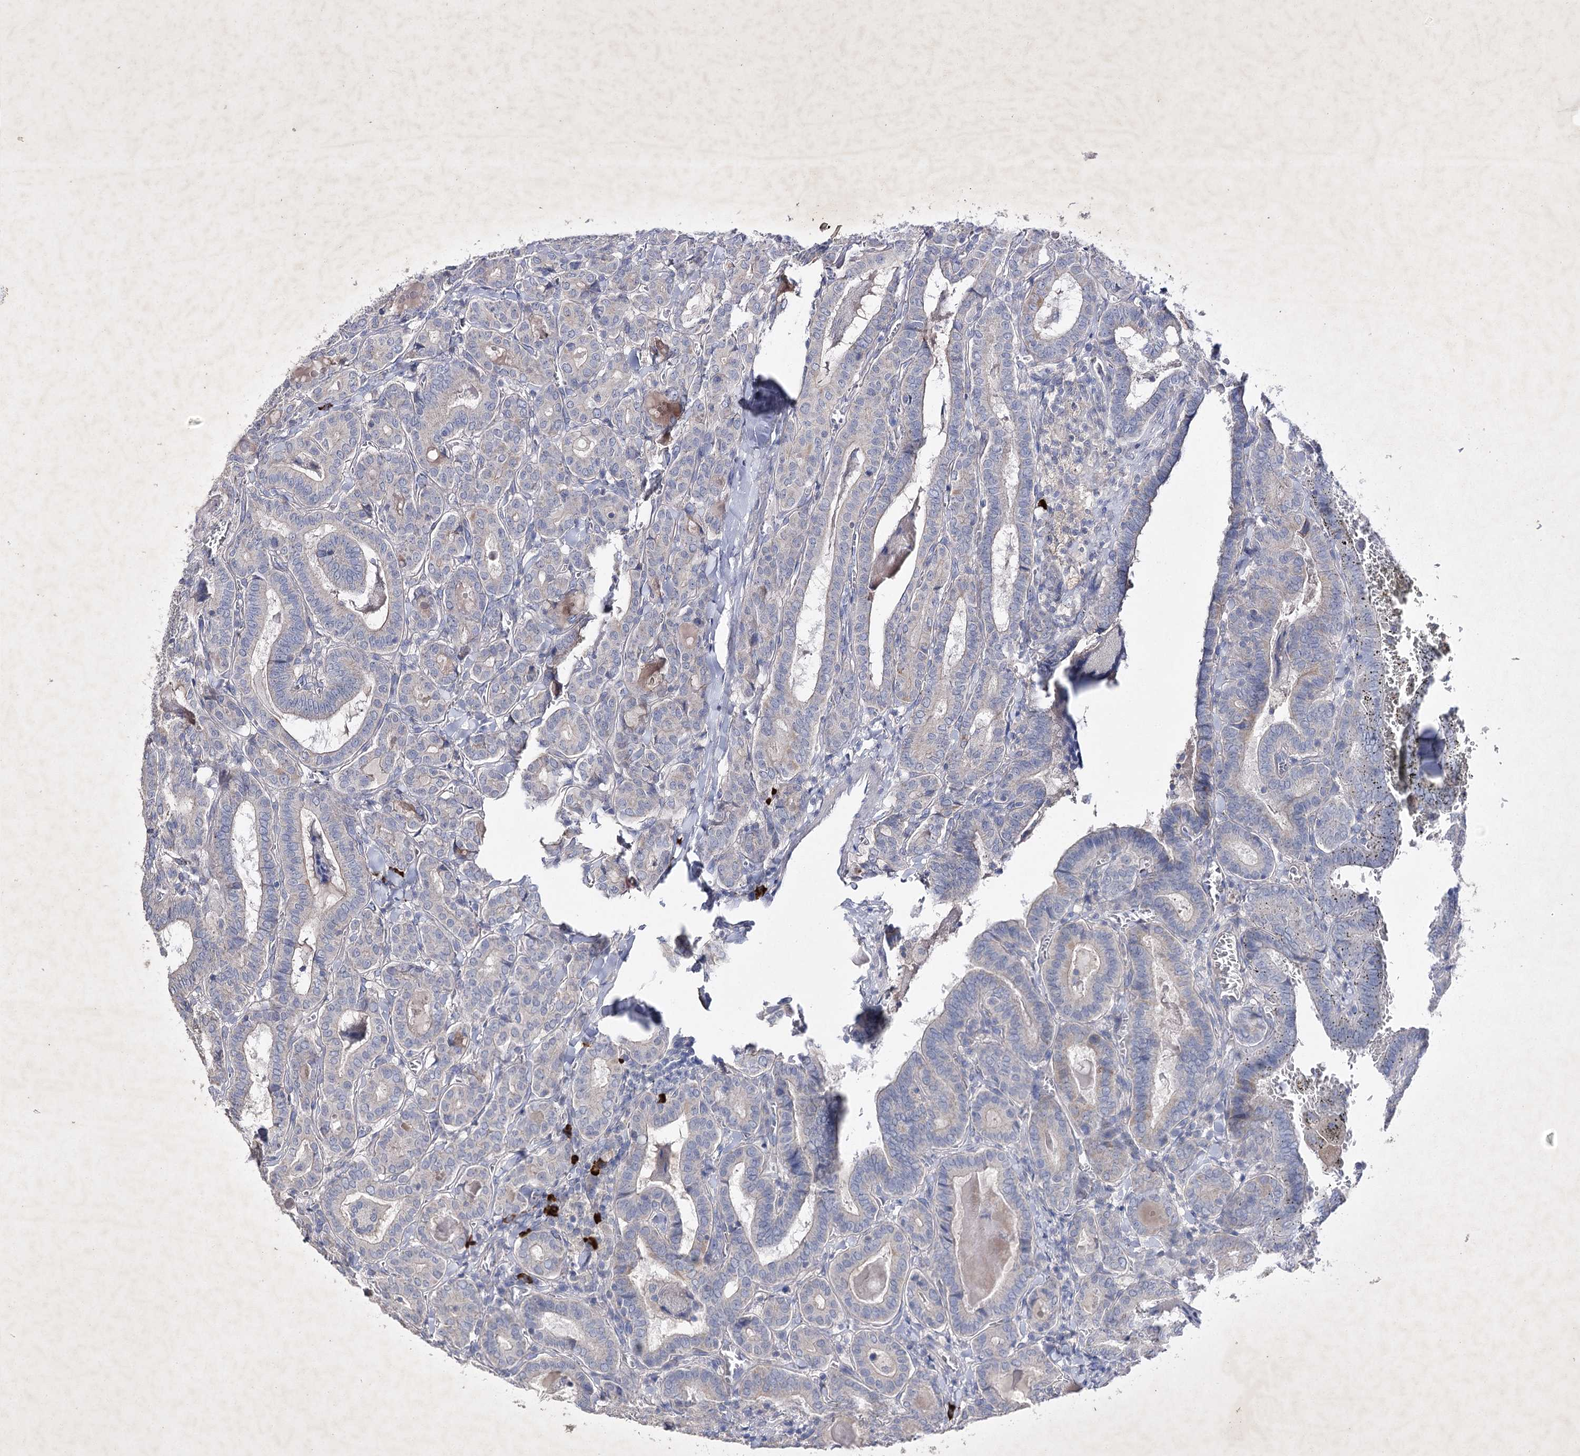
{"staining": {"intensity": "moderate", "quantity": "<25%", "location": "cytoplasmic/membranous"}, "tissue": "thyroid cancer", "cell_type": "Tumor cells", "image_type": "cancer", "snomed": [{"axis": "morphology", "description": "Papillary adenocarcinoma, NOS"}, {"axis": "topography", "description": "Thyroid gland"}], "caption": "Immunohistochemistry (IHC) of human thyroid cancer exhibits low levels of moderate cytoplasmic/membranous expression in approximately <25% of tumor cells. (DAB (3,3'-diaminobenzidine) IHC, brown staining for protein, blue staining for nuclei).", "gene": "COX15", "patient": {"sex": "female", "age": 72}}